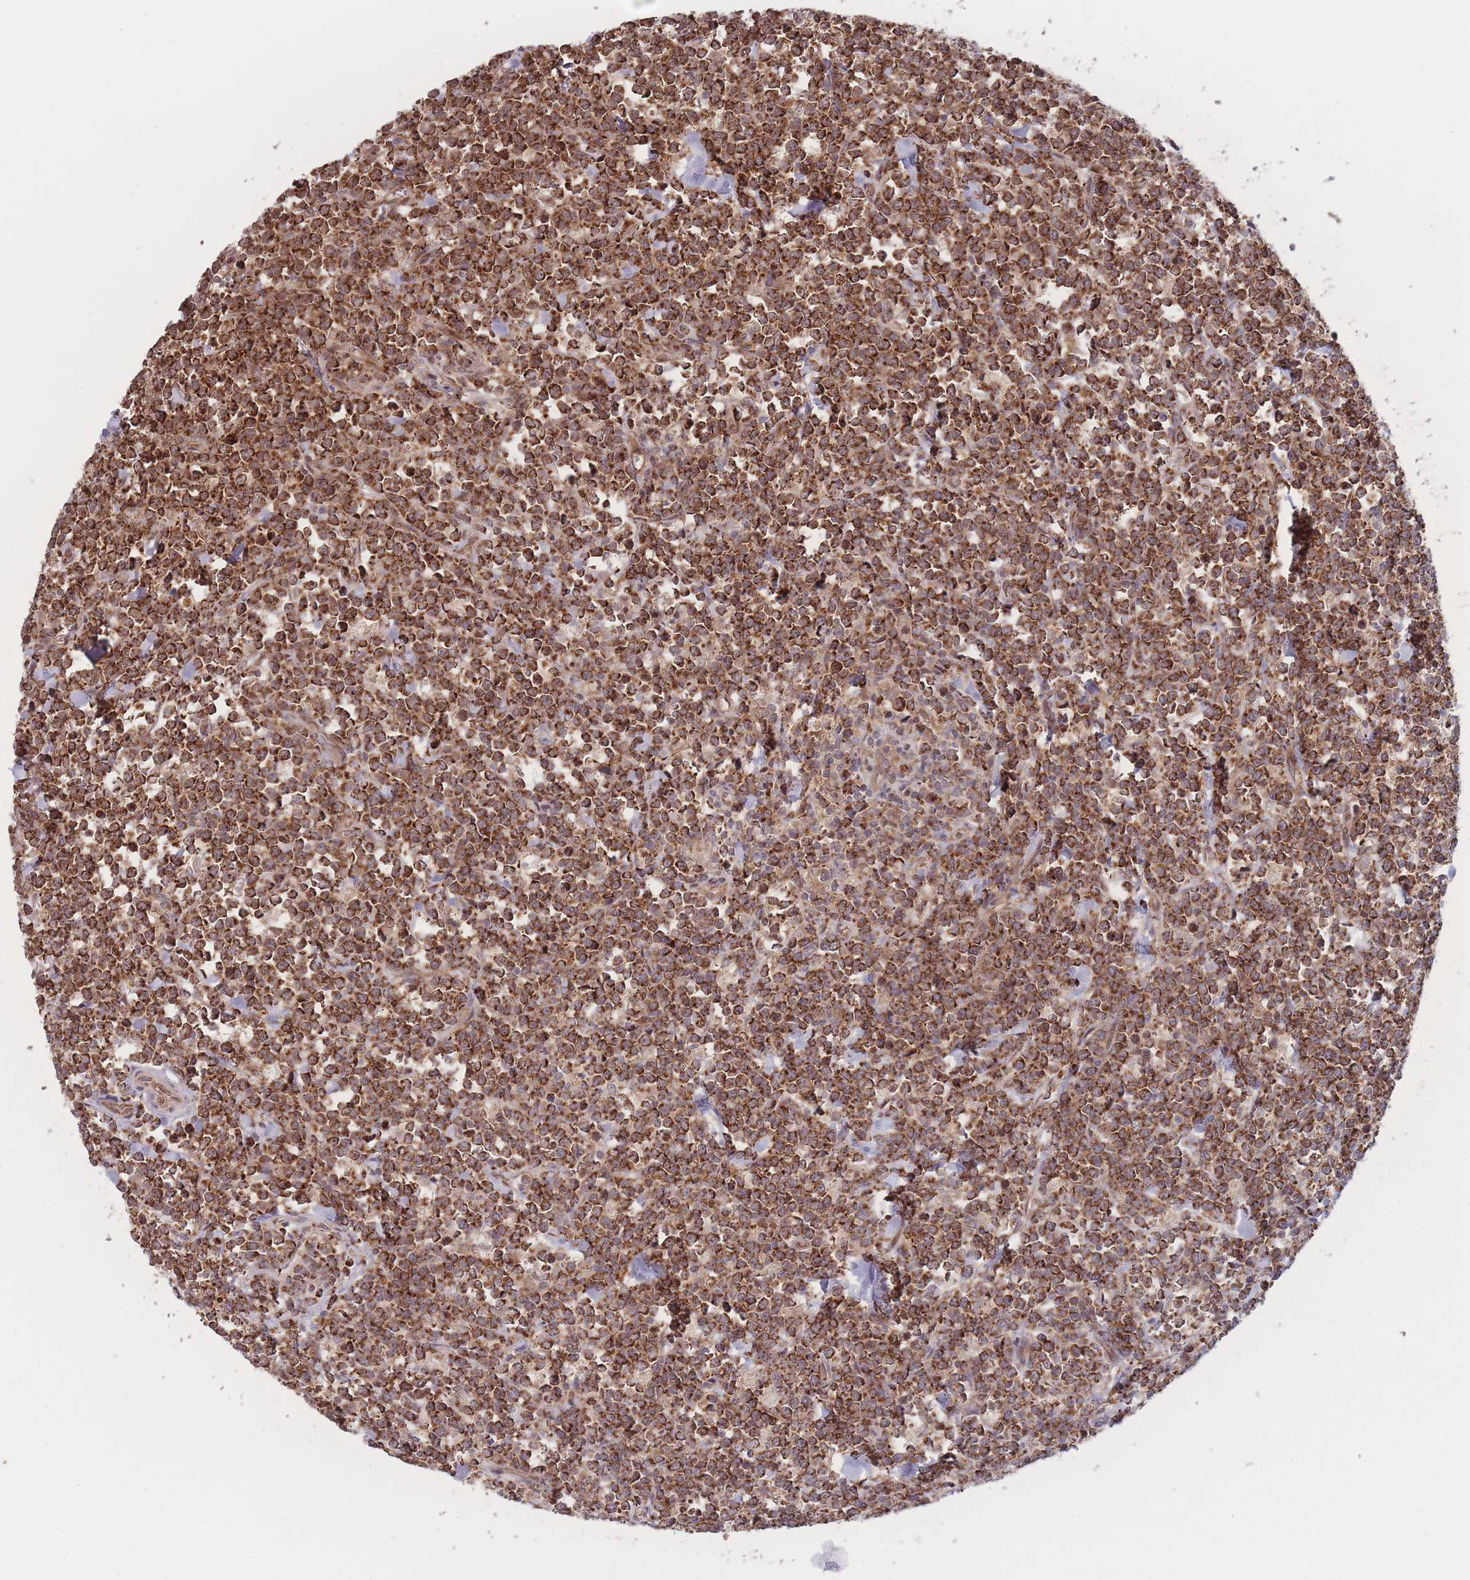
{"staining": {"intensity": "strong", "quantity": ">75%", "location": "cytoplasmic/membranous"}, "tissue": "lymphoma", "cell_type": "Tumor cells", "image_type": "cancer", "snomed": [{"axis": "morphology", "description": "Malignant lymphoma, non-Hodgkin's type, High grade"}, {"axis": "topography", "description": "Small intestine"}, {"axis": "topography", "description": "Colon"}], "caption": "Brown immunohistochemical staining in lymphoma displays strong cytoplasmic/membranous expression in about >75% of tumor cells.", "gene": "RPS18", "patient": {"sex": "male", "age": 8}}